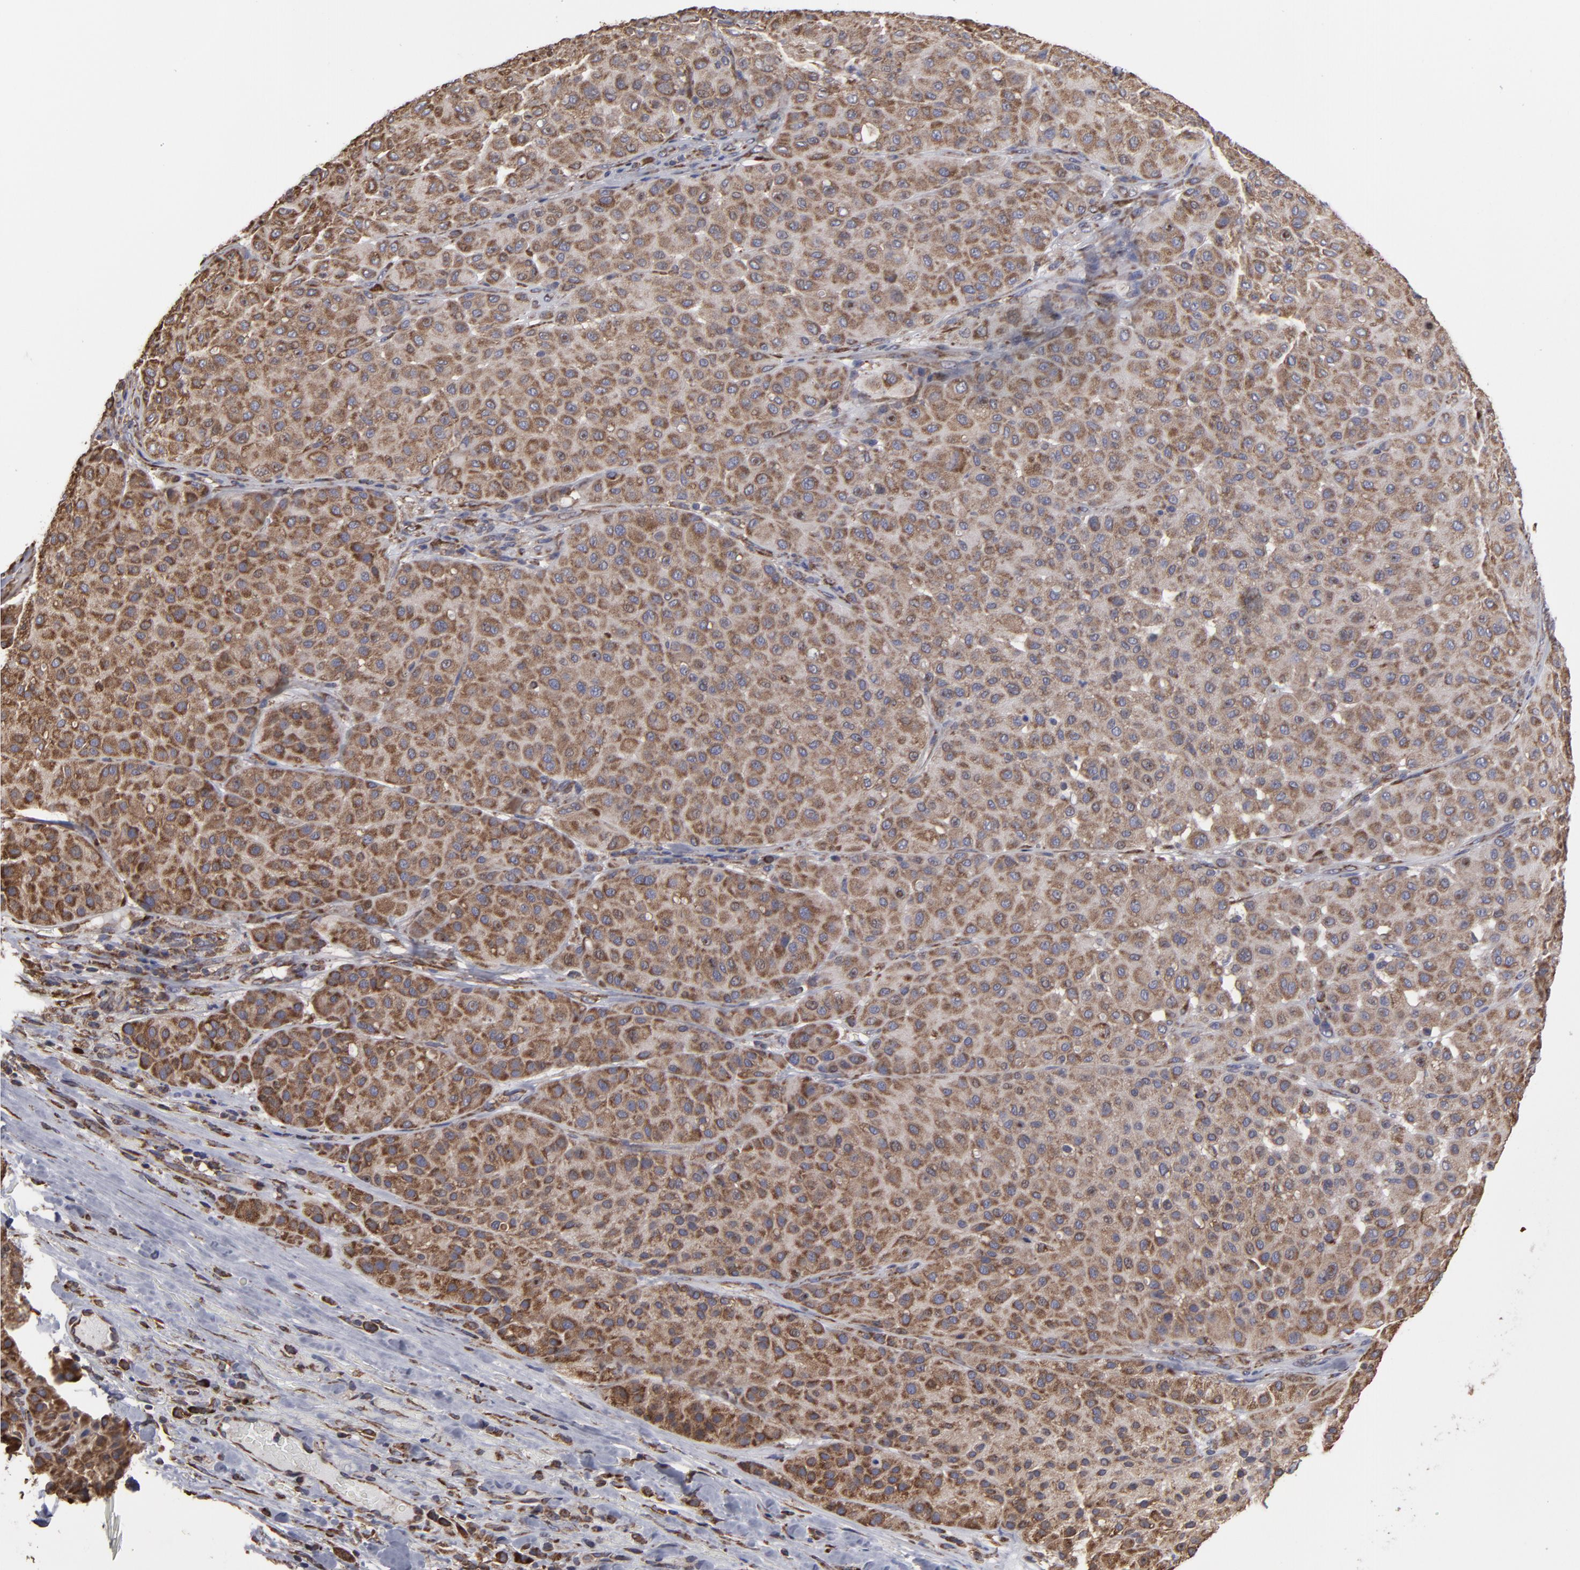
{"staining": {"intensity": "moderate", "quantity": ">75%", "location": "cytoplasmic/membranous"}, "tissue": "melanoma", "cell_type": "Tumor cells", "image_type": "cancer", "snomed": [{"axis": "morphology", "description": "Normal tissue, NOS"}, {"axis": "morphology", "description": "Malignant melanoma, Metastatic site"}, {"axis": "topography", "description": "Skin"}], "caption": "Moderate cytoplasmic/membranous positivity is present in about >75% of tumor cells in malignant melanoma (metastatic site). (DAB (3,3'-diaminobenzidine) = brown stain, brightfield microscopy at high magnification).", "gene": "SND1", "patient": {"sex": "male", "age": 41}}